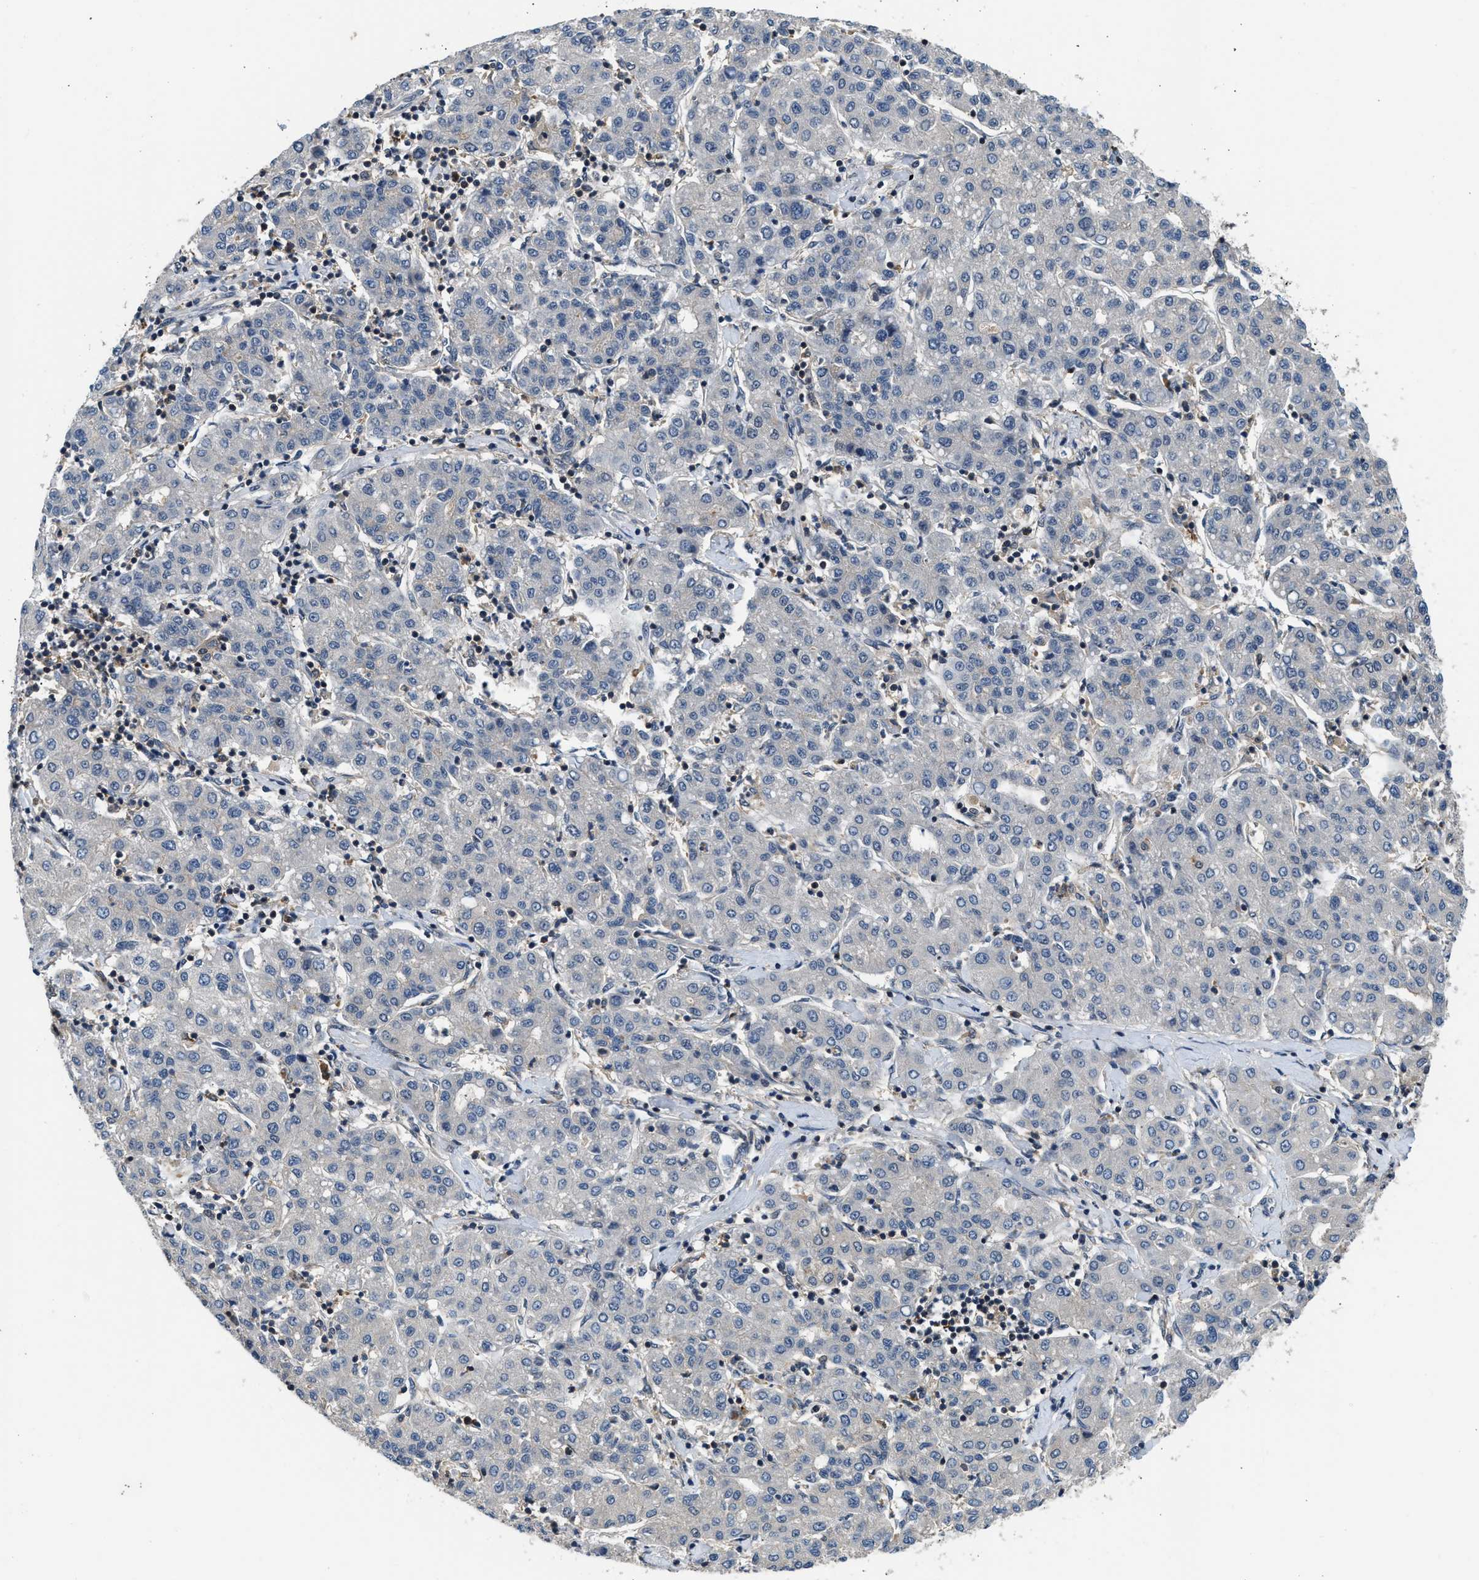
{"staining": {"intensity": "negative", "quantity": "none", "location": "none"}, "tissue": "liver cancer", "cell_type": "Tumor cells", "image_type": "cancer", "snomed": [{"axis": "morphology", "description": "Carcinoma, Hepatocellular, NOS"}, {"axis": "topography", "description": "Liver"}], "caption": "Immunohistochemistry (IHC) histopathology image of human liver cancer (hepatocellular carcinoma) stained for a protein (brown), which reveals no positivity in tumor cells.", "gene": "MTMR1", "patient": {"sex": "male", "age": 65}}